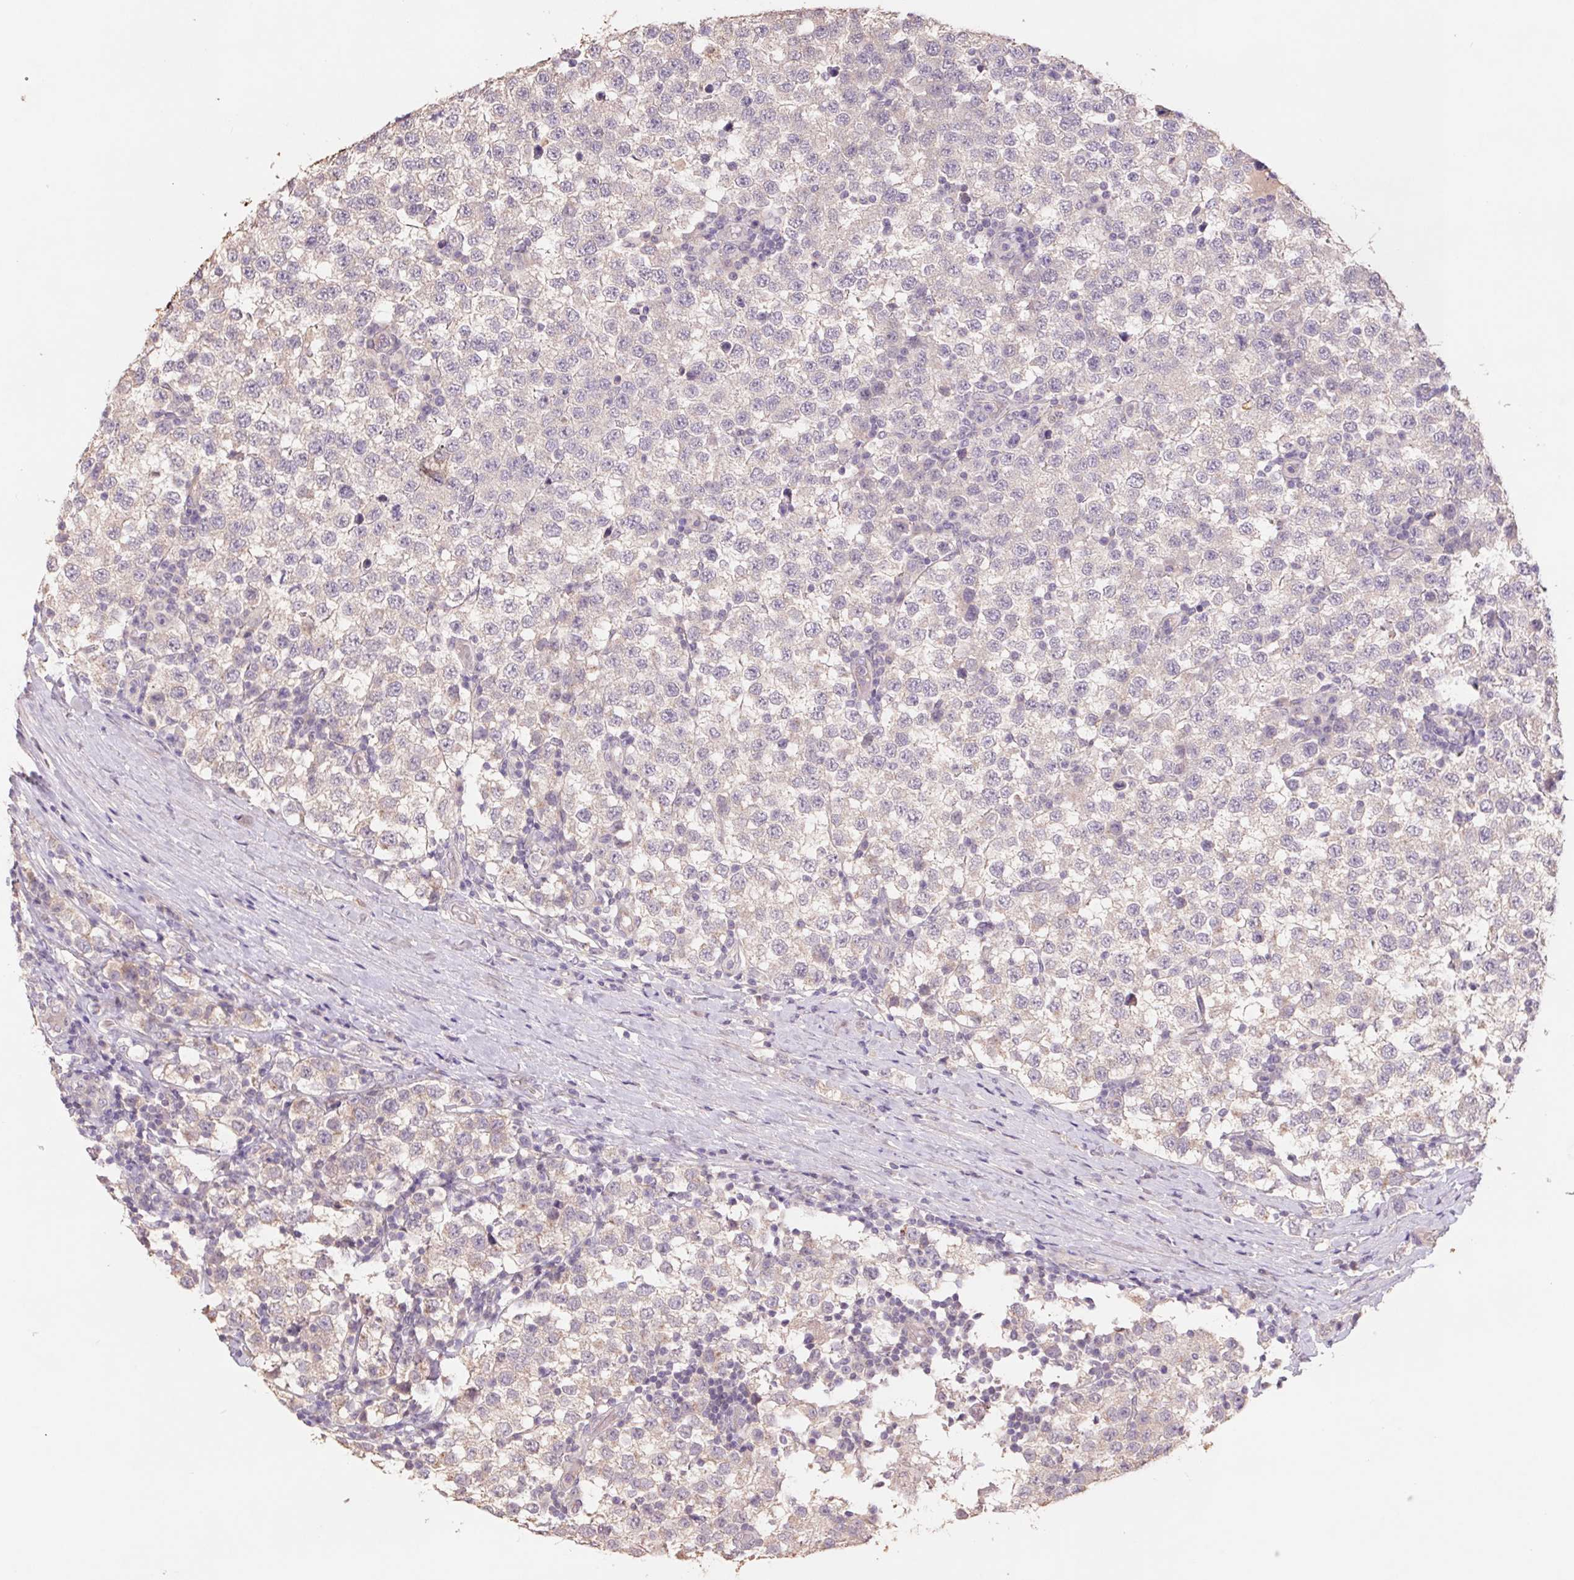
{"staining": {"intensity": "weak", "quantity": "<25%", "location": "cytoplasmic/membranous"}, "tissue": "testis cancer", "cell_type": "Tumor cells", "image_type": "cancer", "snomed": [{"axis": "morphology", "description": "Seminoma, NOS"}, {"axis": "topography", "description": "Testis"}], "caption": "Testis seminoma stained for a protein using immunohistochemistry shows no staining tumor cells.", "gene": "GRM2", "patient": {"sex": "male", "age": 34}}